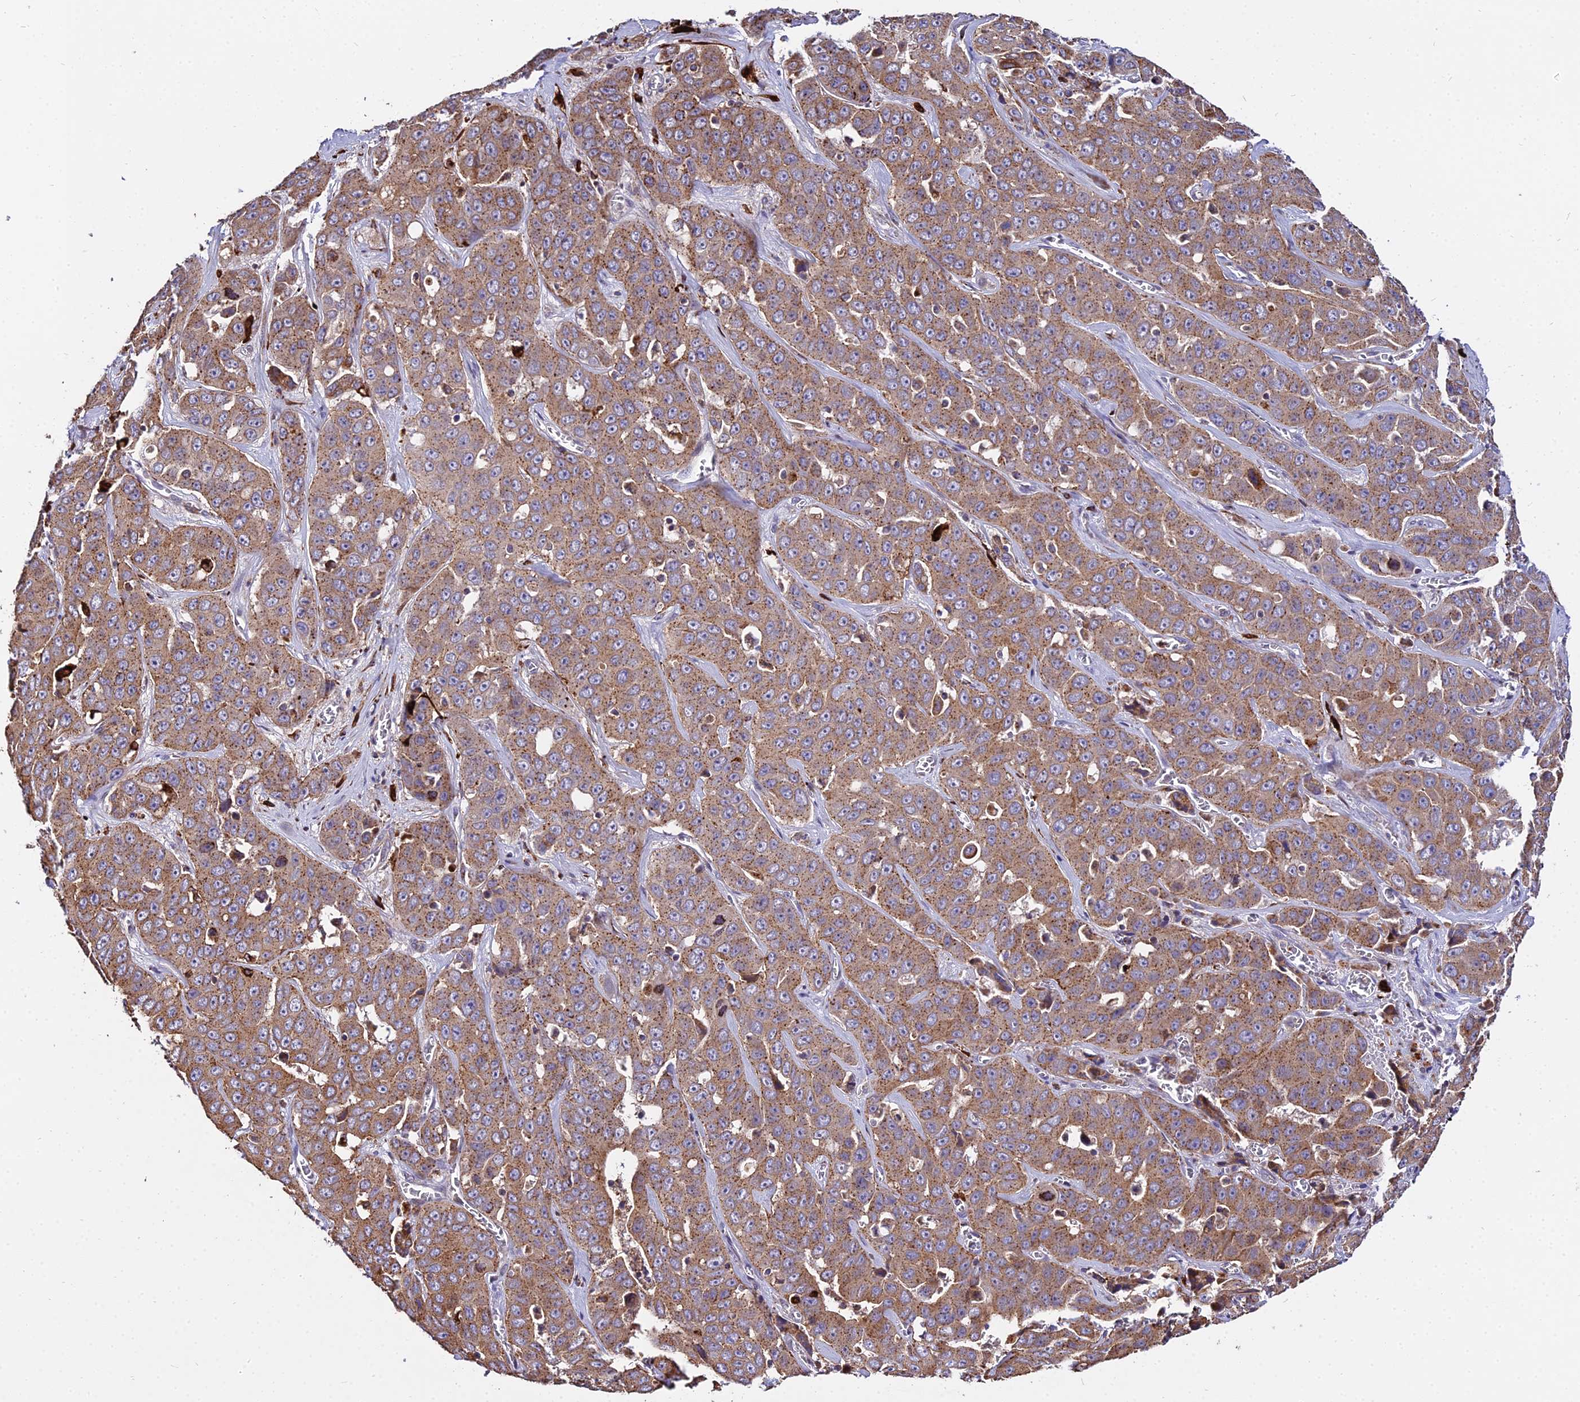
{"staining": {"intensity": "moderate", "quantity": ">75%", "location": "cytoplasmic/membranous"}, "tissue": "liver cancer", "cell_type": "Tumor cells", "image_type": "cancer", "snomed": [{"axis": "morphology", "description": "Cholangiocarcinoma"}, {"axis": "topography", "description": "Liver"}], "caption": "Liver cancer tissue exhibits moderate cytoplasmic/membranous positivity in approximately >75% of tumor cells, visualized by immunohistochemistry. (DAB = brown stain, brightfield microscopy at high magnification).", "gene": "PEX19", "patient": {"sex": "female", "age": 52}}